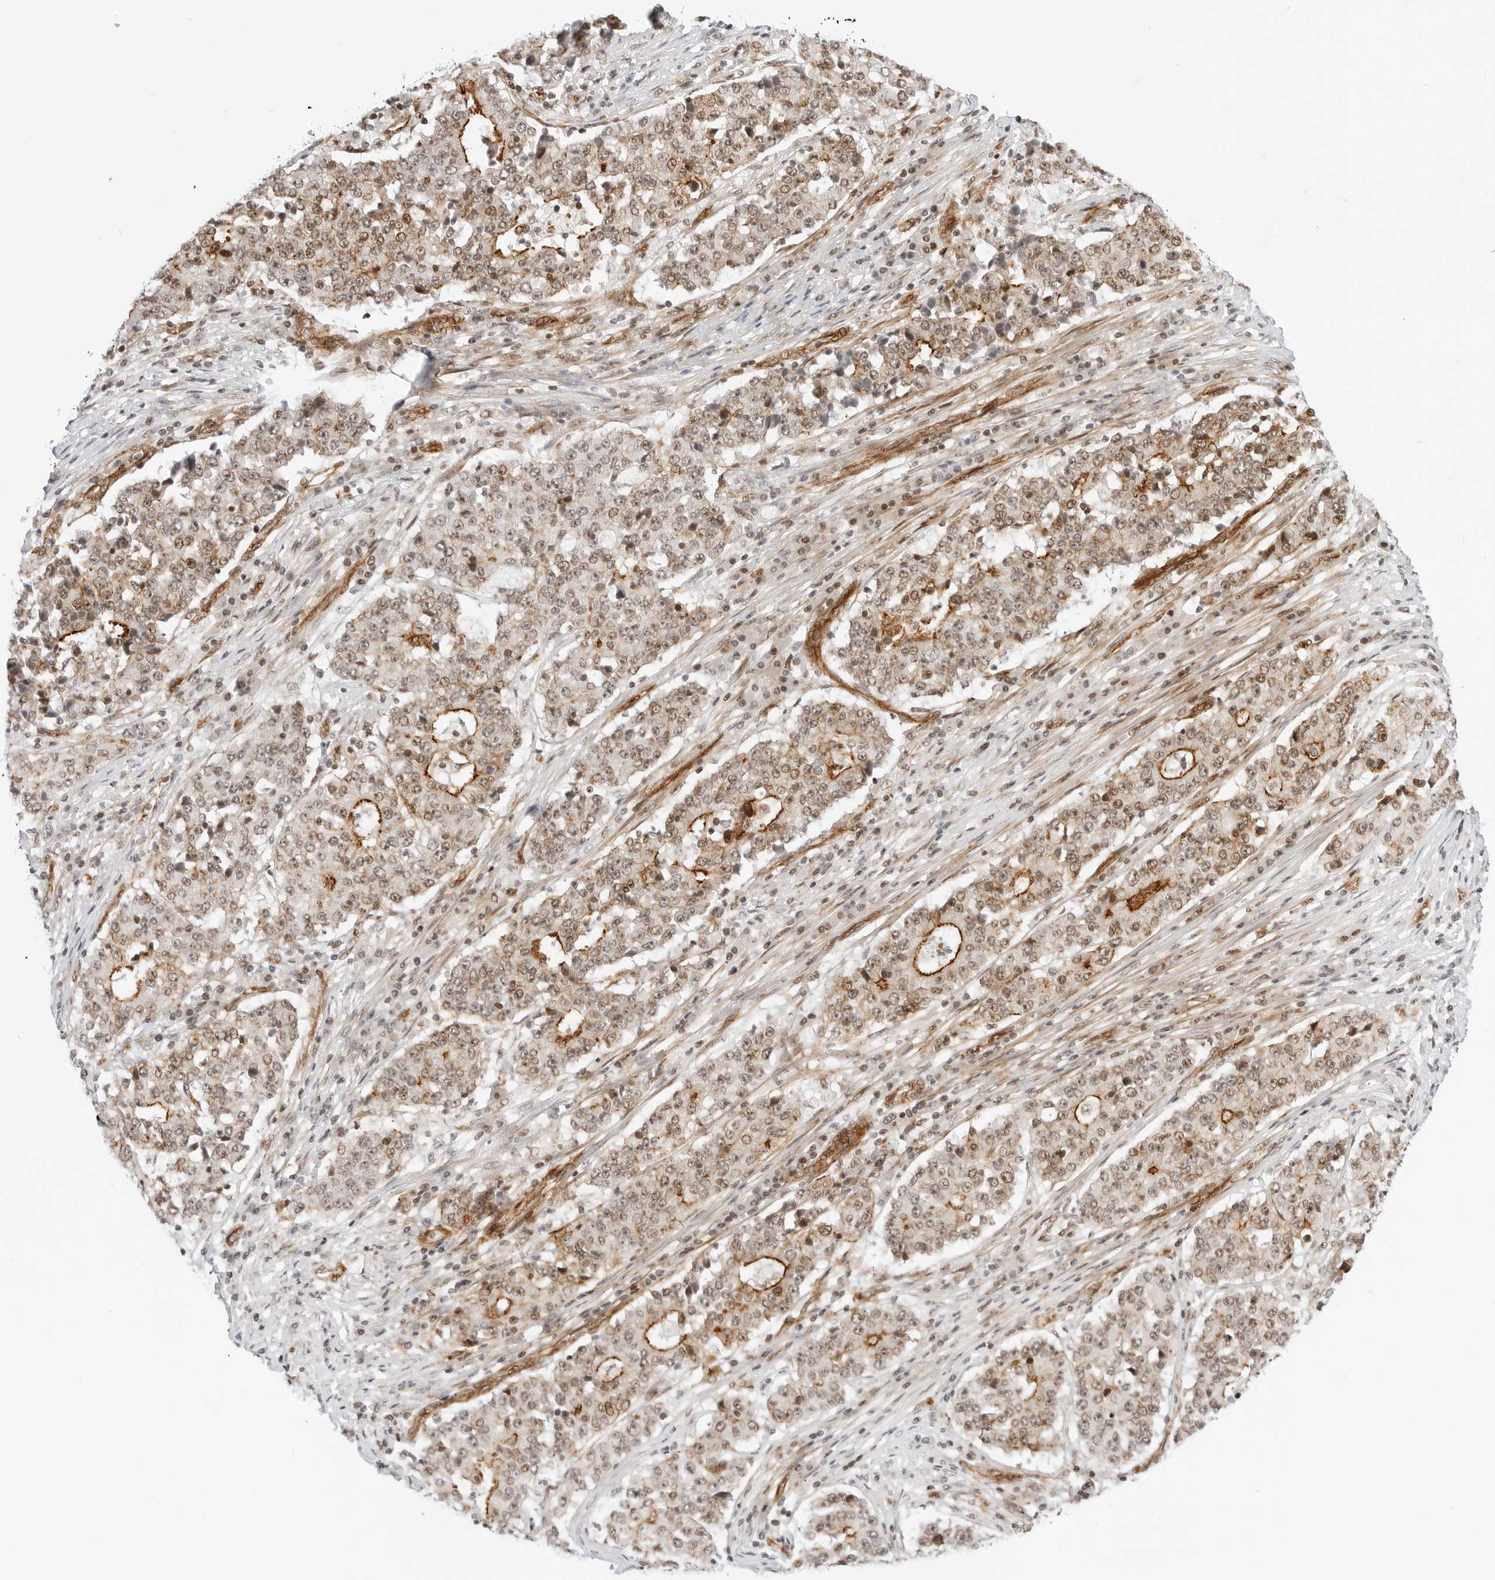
{"staining": {"intensity": "moderate", "quantity": ">75%", "location": "cytoplasmic/membranous,nuclear"}, "tissue": "stomach cancer", "cell_type": "Tumor cells", "image_type": "cancer", "snomed": [{"axis": "morphology", "description": "Adenocarcinoma, NOS"}, {"axis": "topography", "description": "Stomach"}], "caption": "A micrograph of human adenocarcinoma (stomach) stained for a protein exhibits moderate cytoplasmic/membranous and nuclear brown staining in tumor cells. The protein of interest is stained brown, and the nuclei are stained in blue (DAB IHC with brightfield microscopy, high magnification).", "gene": "ZNF613", "patient": {"sex": "male", "age": 59}}